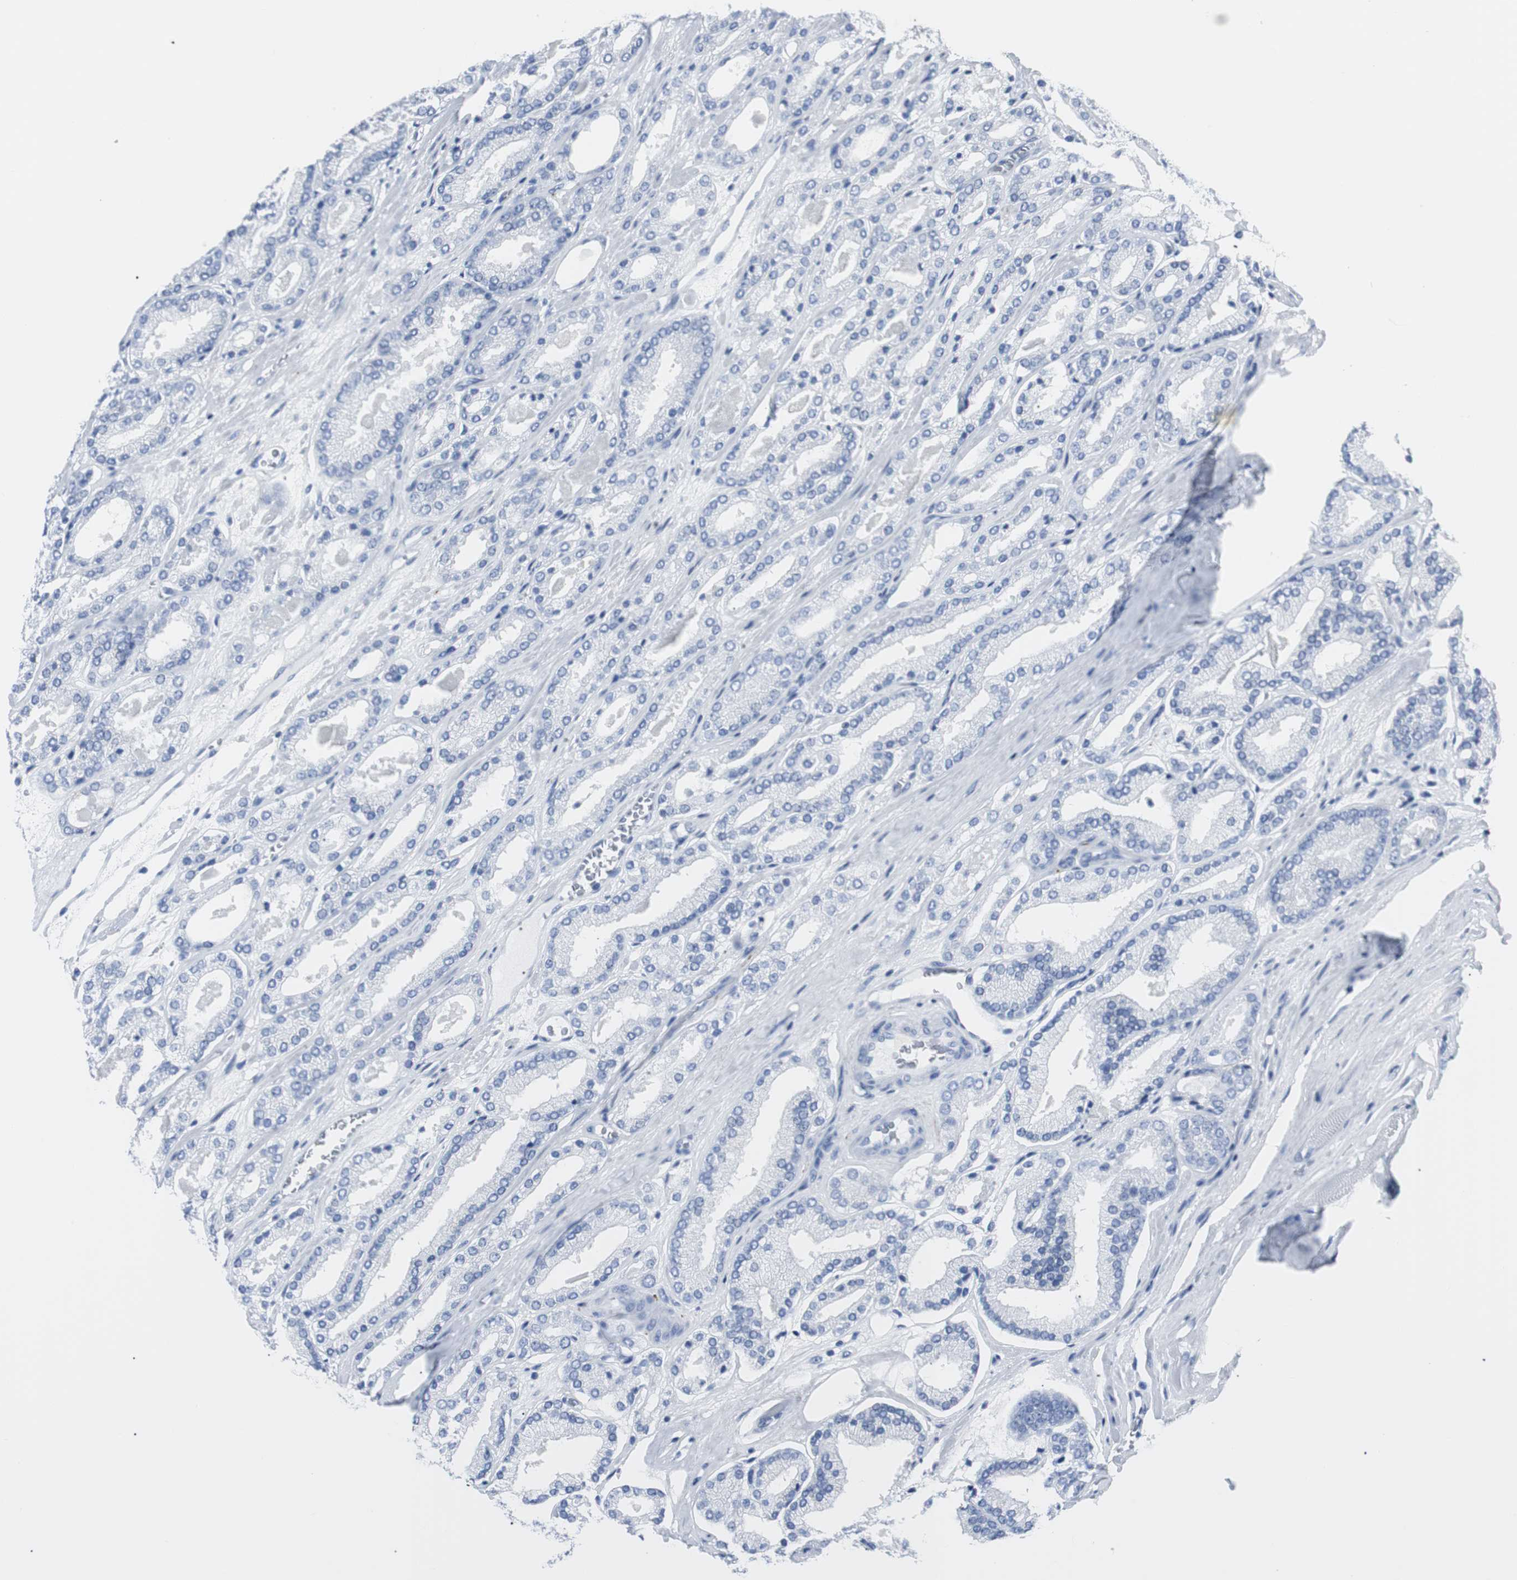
{"staining": {"intensity": "negative", "quantity": "none", "location": "none"}, "tissue": "prostate cancer", "cell_type": "Tumor cells", "image_type": "cancer", "snomed": [{"axis": "morphology", "description": "Adenocarcinoma, Low grade"}, {"axis": "topography", "description": "Prostate"}], "caption": "Micrograph shows no significant protein positivity in tumor cells of prostate cancer (low-grade adenocarcinoma).", "gene": "GAP43", "patient": {"sex": "male", "age": 59}}